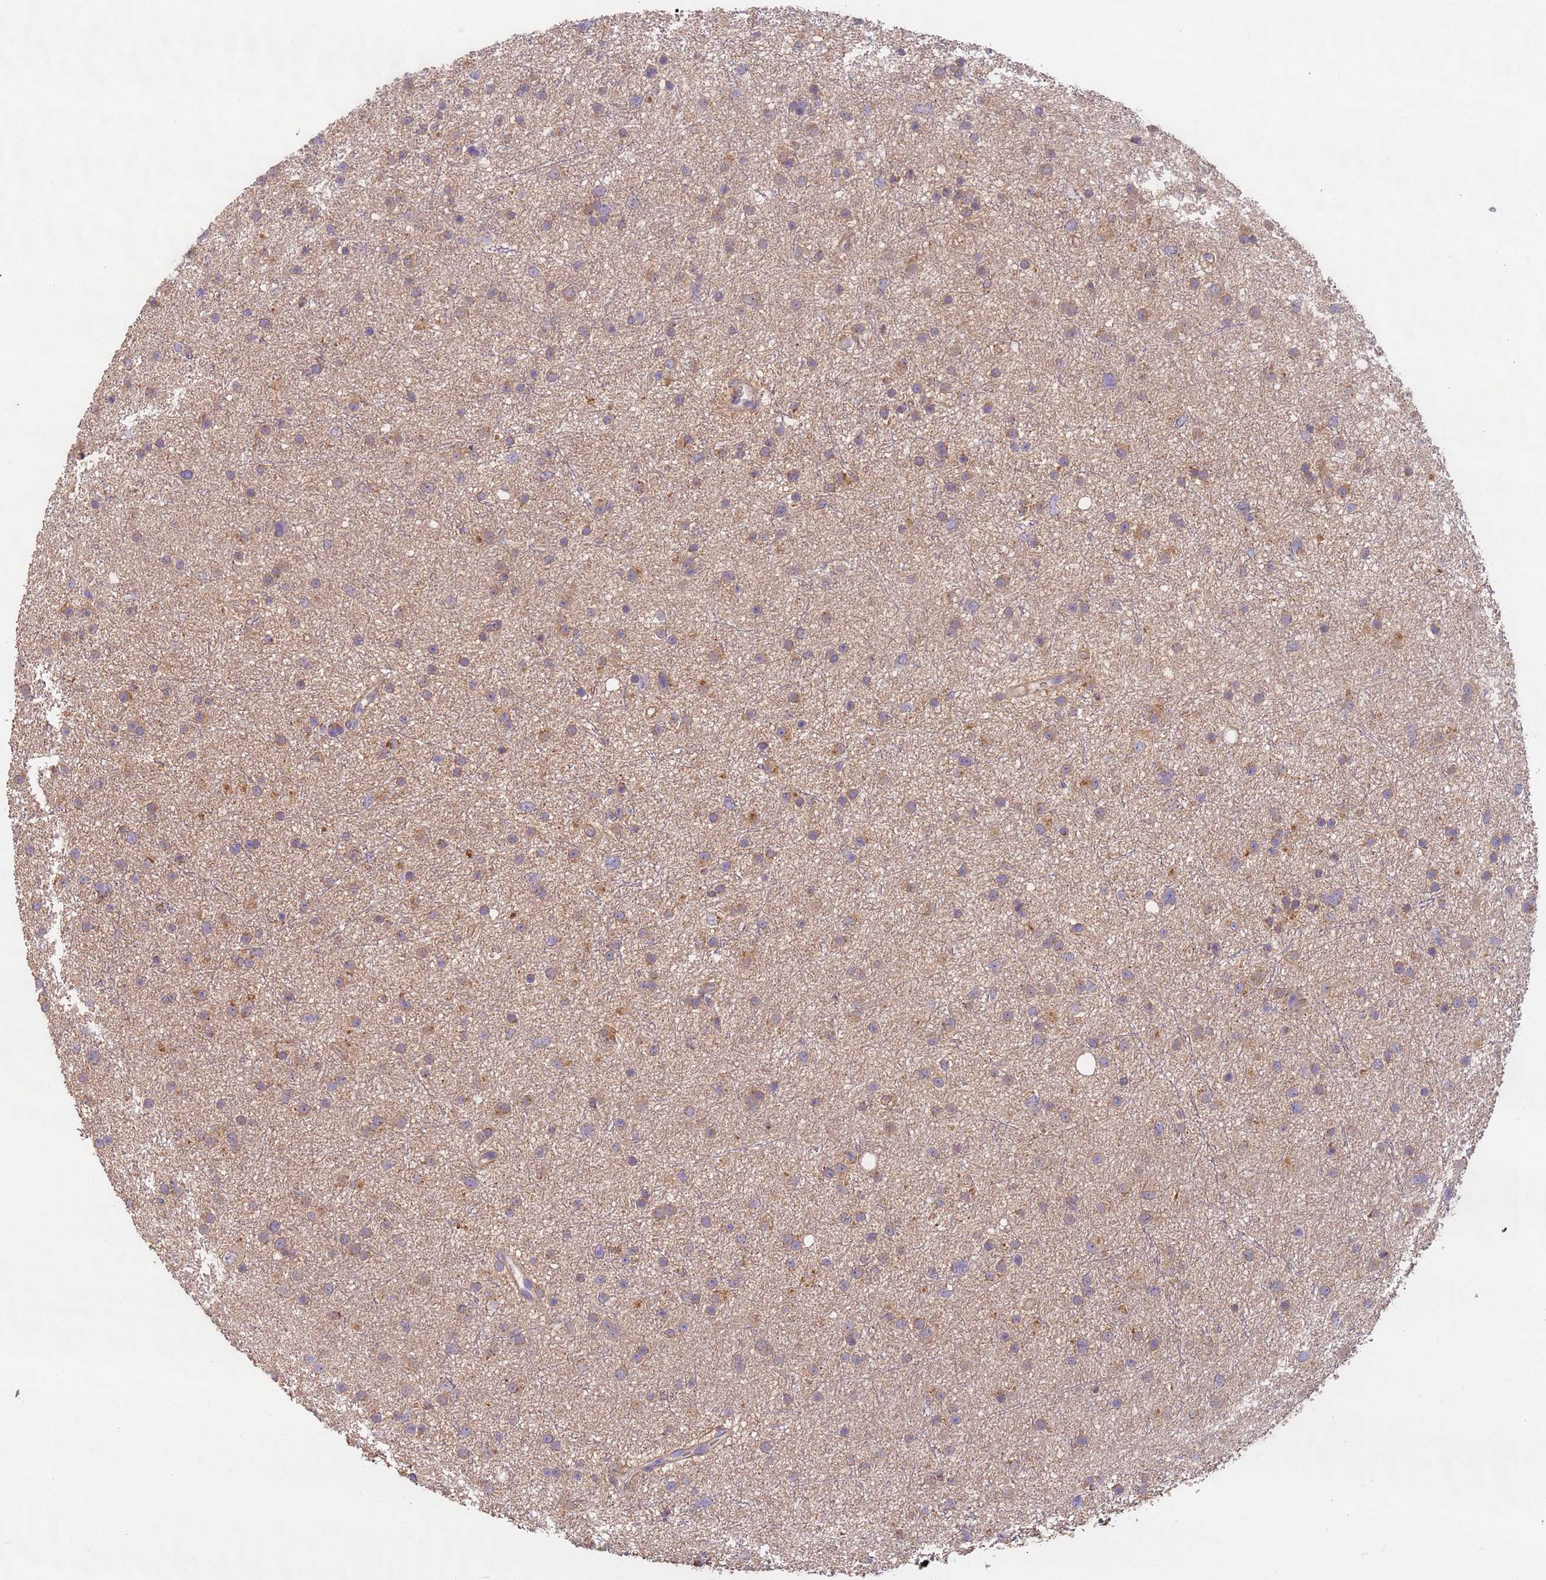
{"staining": {"intensity": "weak", "quantity": "25%-75%", "location": "cytoplasmic/membranous"}, "tissue": "glioma", "cell_type": "Tumor cells", "image_type": "cancer", "snomed": [{"axis": "morphology", "description": "Glioma, malignant, Low grade"}, {"axis": "topography", "description": "Cerebral cortex"}], "caption": "Glioma tissue demonstrates weak cytoplasmic/membranous expression in about 25%-75% of tumor cells", "gene": "TIGAR", "patient": {"sex": "female", "age": 39}}